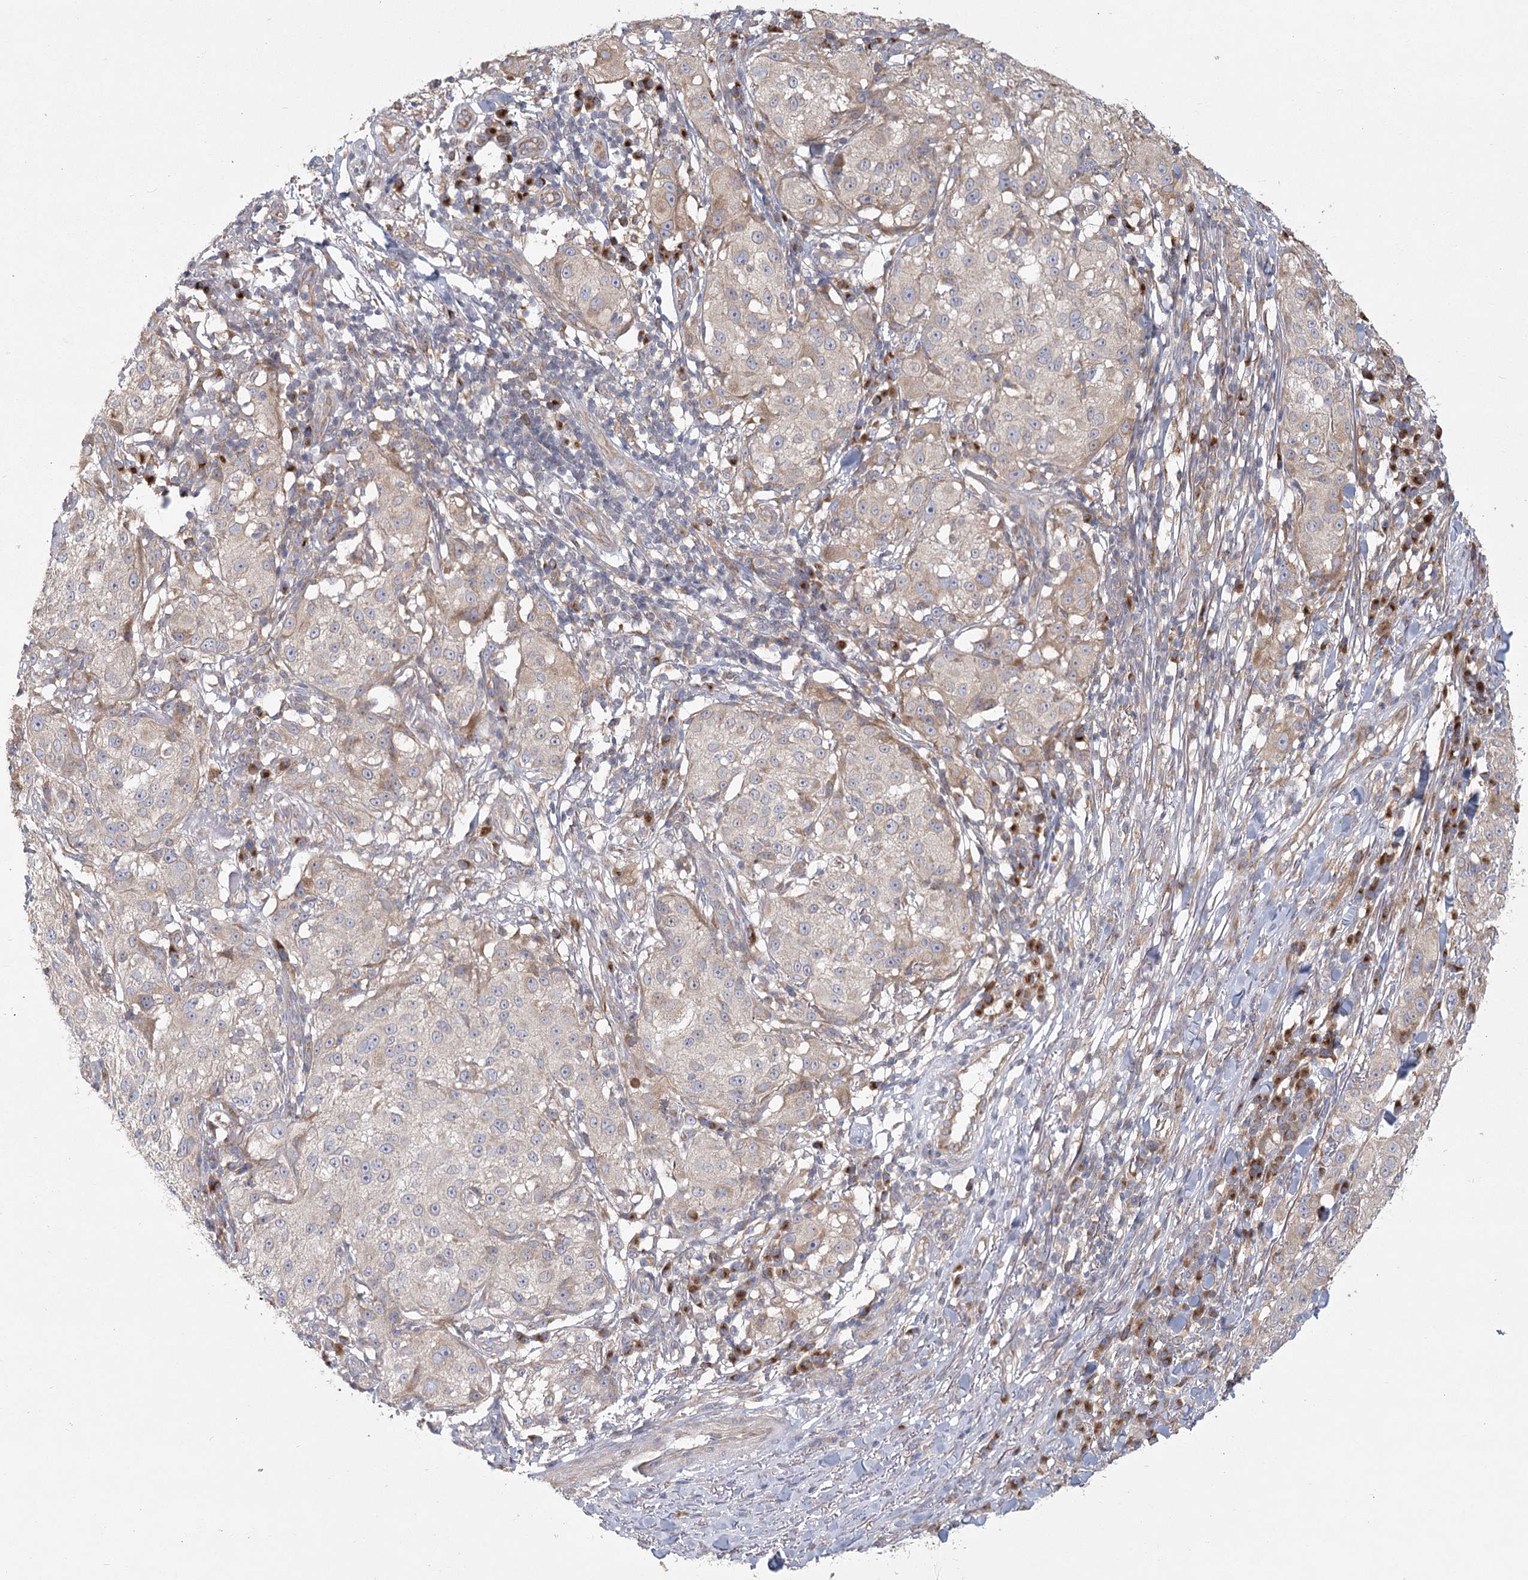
{"staining": {"intensity": "weak", "quantity": "<25%", "location": "cytoplasmic/membranous"}, "tissue": "melanoma", "cell_type": "Tumor cells", "image_type": "cancer", "snomed": [{"axis": "morphology", "description": "Necrosis, NOS"}, {"axis": "morphology", "description": "Malignant melanoma, NOS"}, {"axis": "topography", "description": "Skin"}], "caption": "Histopathology image shows no protein expression in tumor cells of malignant melanoma tissue.", "gene": "CNTLN", "patient": {"sex": "female", "age": 87}}